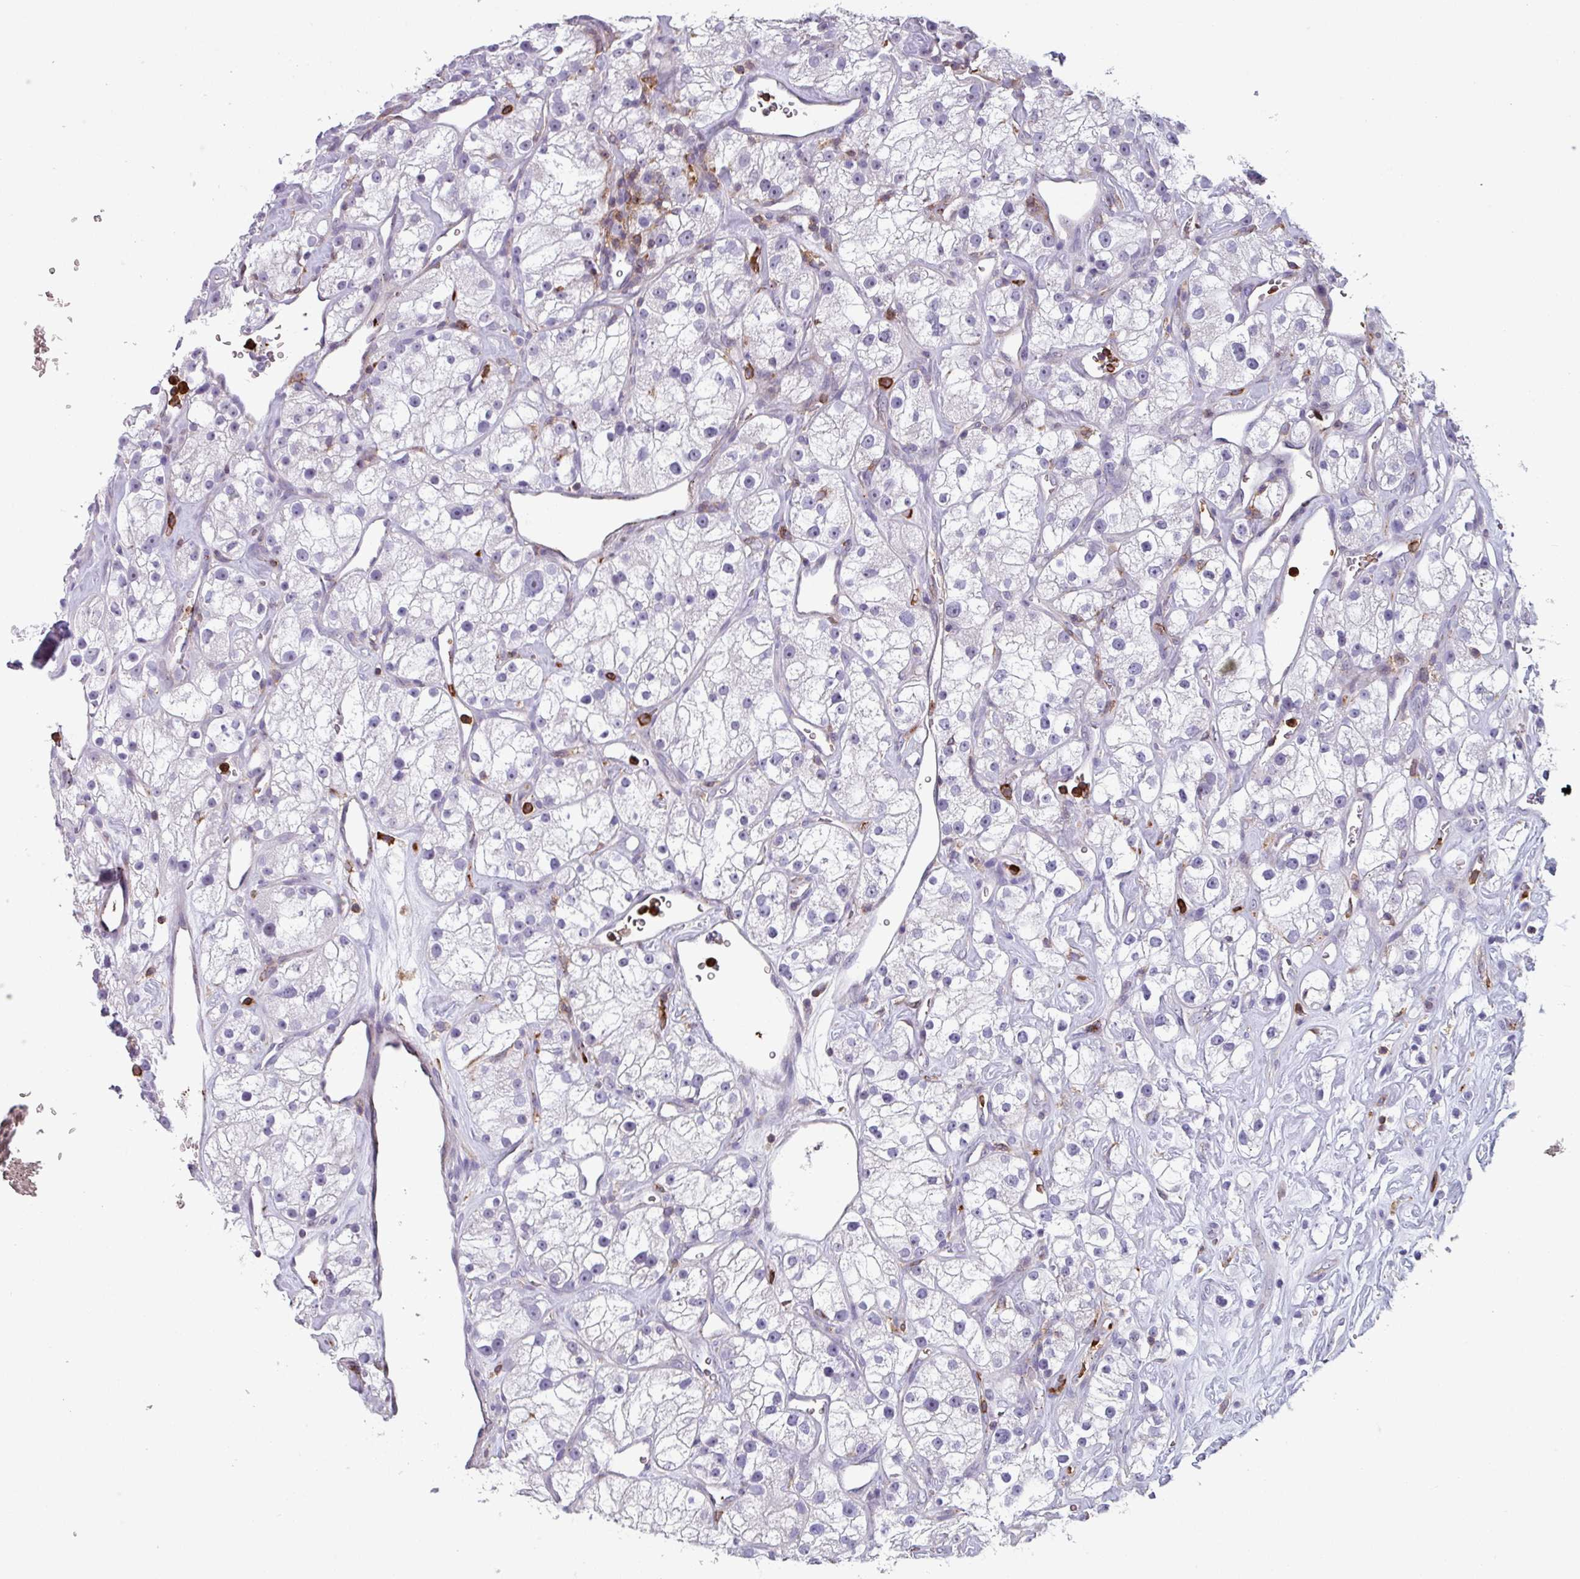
{"staining": {"intensity": "negative", "quantity": "none", "location": "none"}, "tissue": "renal cancer", "cell_type": "Tumor cells", "image_type": "cancer", "snomed": [{"axis": "morphology", "description": "Adenocarcinoma, NOS"}, {"axis": "topography", "description": "Kidney"}], "caption": "Immunohistochemistry (IHC) micrograph of neoplastic tissue: human renal cancer stained with DAB (3,3'-diaminobenzidine) displays no significant protein positivity in tumor cells.", "gene": "EXOSC5", "patient": {"sex": "male", "age": 77}}